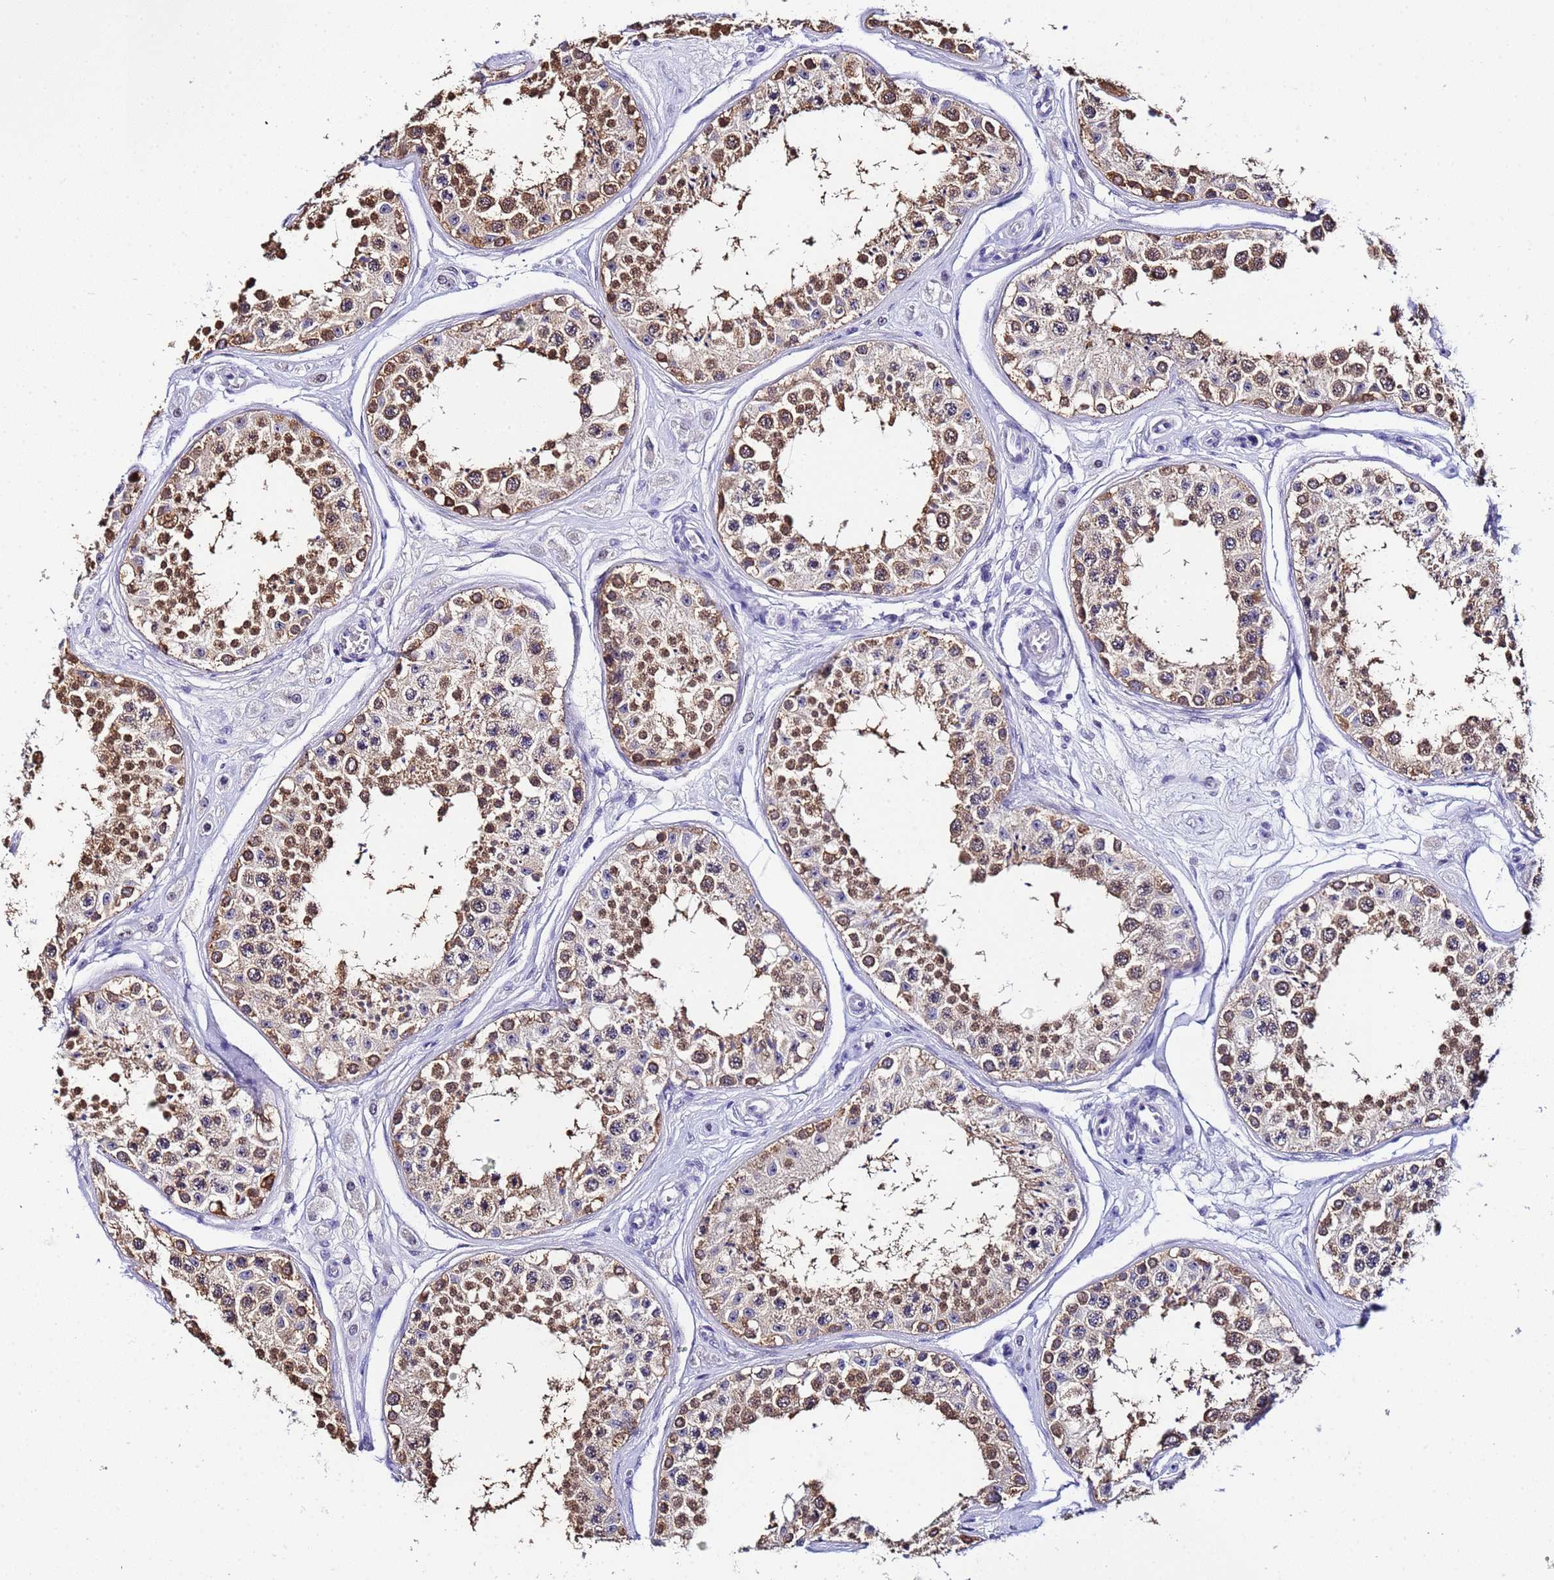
{"staining": {"intensity": "moderate", "quantity": ">75%", "location": "cytoplasmic/membranous,nuclear"}, "tissue": "testis", "cell_type": "Cells in seminiferous ducts", "image_type": "normal", "snomed": [{"axis": "morphology", "description": "Normal tissue, NOS"}, {"axis": "topography", "description": "Testis"}], "caption": "Immunohistochemical staining of benign human testis shows medium levels of moderate cytoplasmic/membranous,nuclear positivity in about >75% of cells in seminiferous ducts.", "gene": "ACTL6B", "patient": {"sex": "male", "age": 25}}